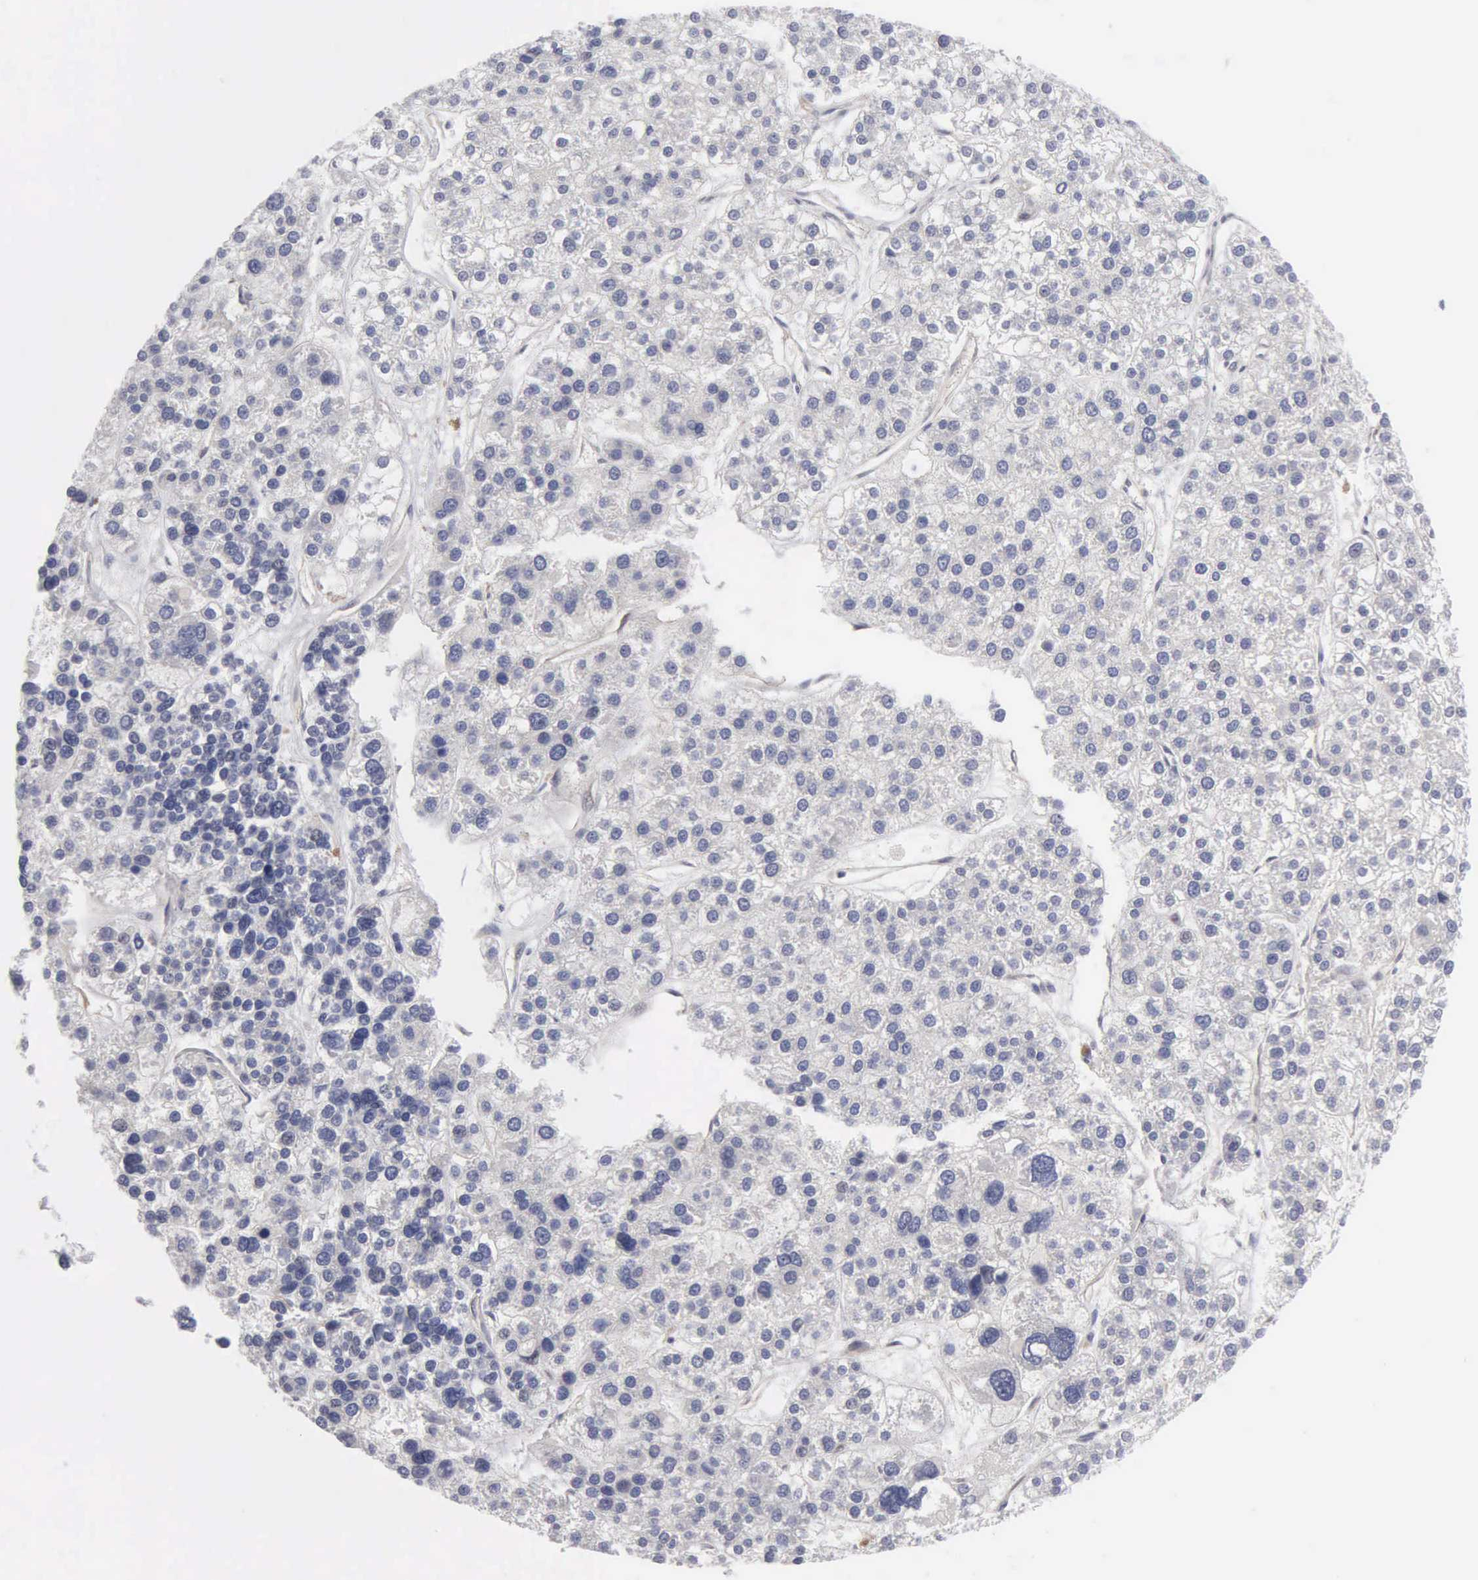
{"staining": {"intensity": "negative", "quantity": "none", "location": "none"}, "tissue": "liver cancer", "cell_type": "Tumor cells", "image_type": "cancer", "snomed": [{"axis": "morphology", "description": "Carcinoma, Hepatocellular, NOS"}, {"axis": "topography", "description": "Liver"}], "caption": "Histopathology image shows no protein expression in tumor cells of liver cancer tissue.", "gene": "ZBTB33", "patient": {"sex": "female", "age": 85}}